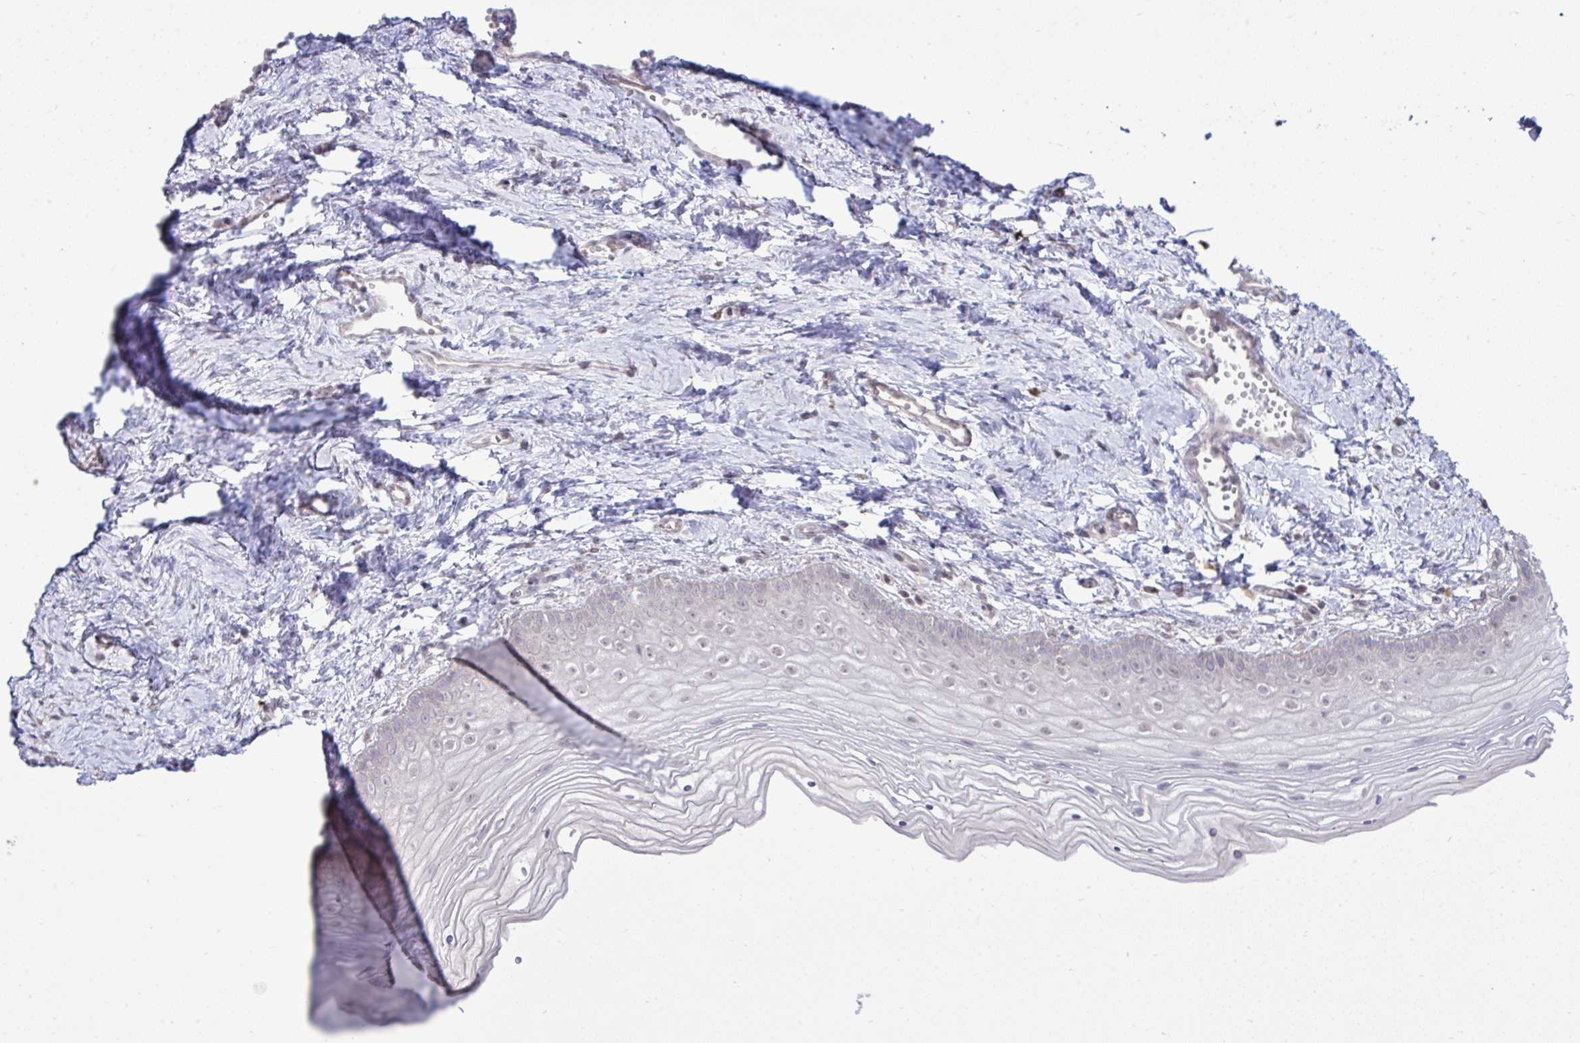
{"staining": {"intensity": "weak", "quantity": "<25%", "location": "cytoplasmic/membranous"}, "tissue": "vagina", "cell_type": "Squamous epithelial cells", "image_type": "normal", "snomed": [{"axis": "morphology", "description": "Normal tissue, NOS"}, {"axis": "topography", "description": "Vagina"}], "caption": "Immunohistochemistry (IHC) of normal vagina reveals no expression in squamous epithelial cells.", "gene": "CYP20A1", "patient": {"sex": "female", "age": 38}}